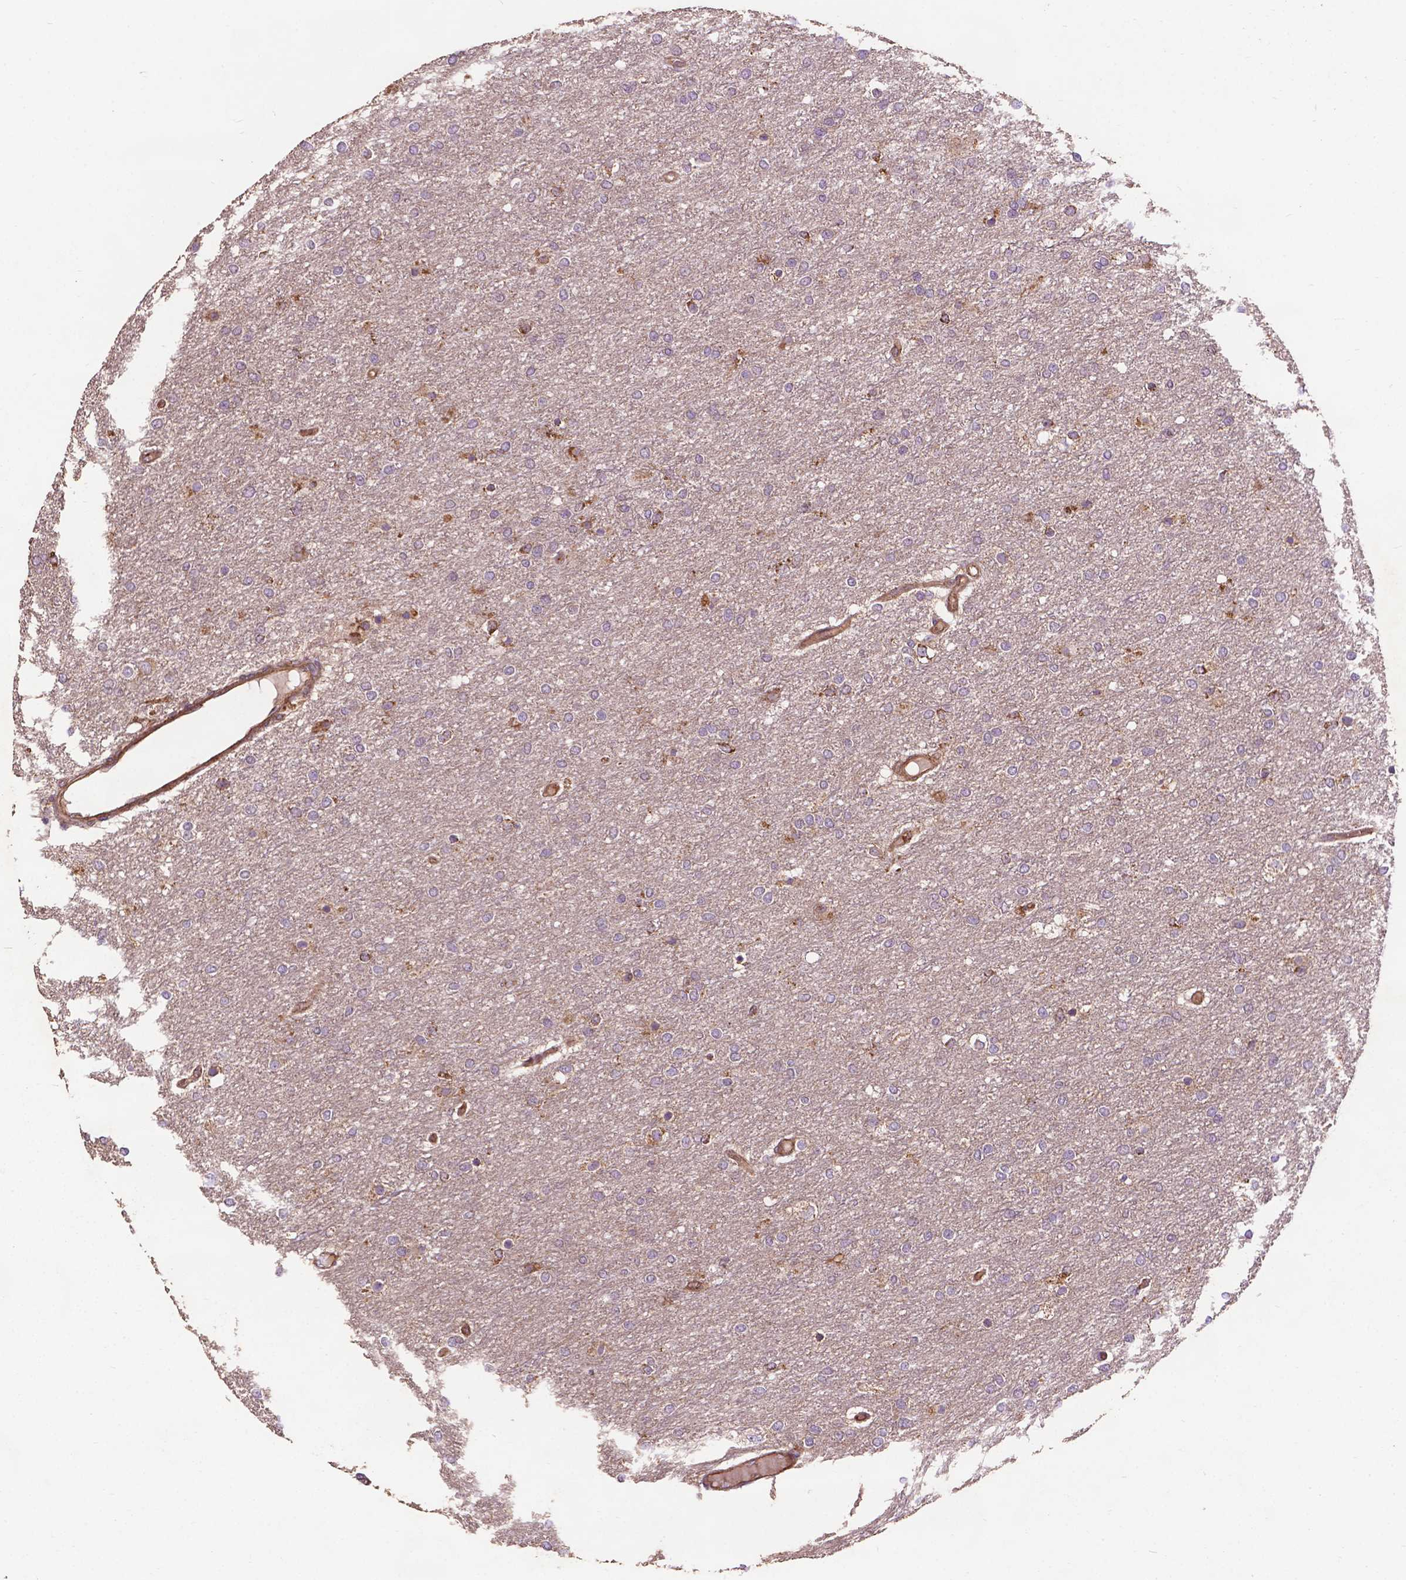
{"staining": {"intensity": "negative", "quantity": "none", "location": "none"}, "tissue": "glioma", "cell_type": "Tumor cells", "image_type": "cancer", "snomed": [{"axis": "morphology", "description": "Glioma, malignant, High grade"}, {"axis": "topography", "description": "Brain"}], "caption": "Immunohistochemical staining of human malignant glioma (high-grade) reveals no significant expression in tumor cells. (Immunohistochemistry (ihc), brightfield microscopy, high magnification).", "gene": "CCDC71L", "patient": {"sex": "female", "age": 61}}